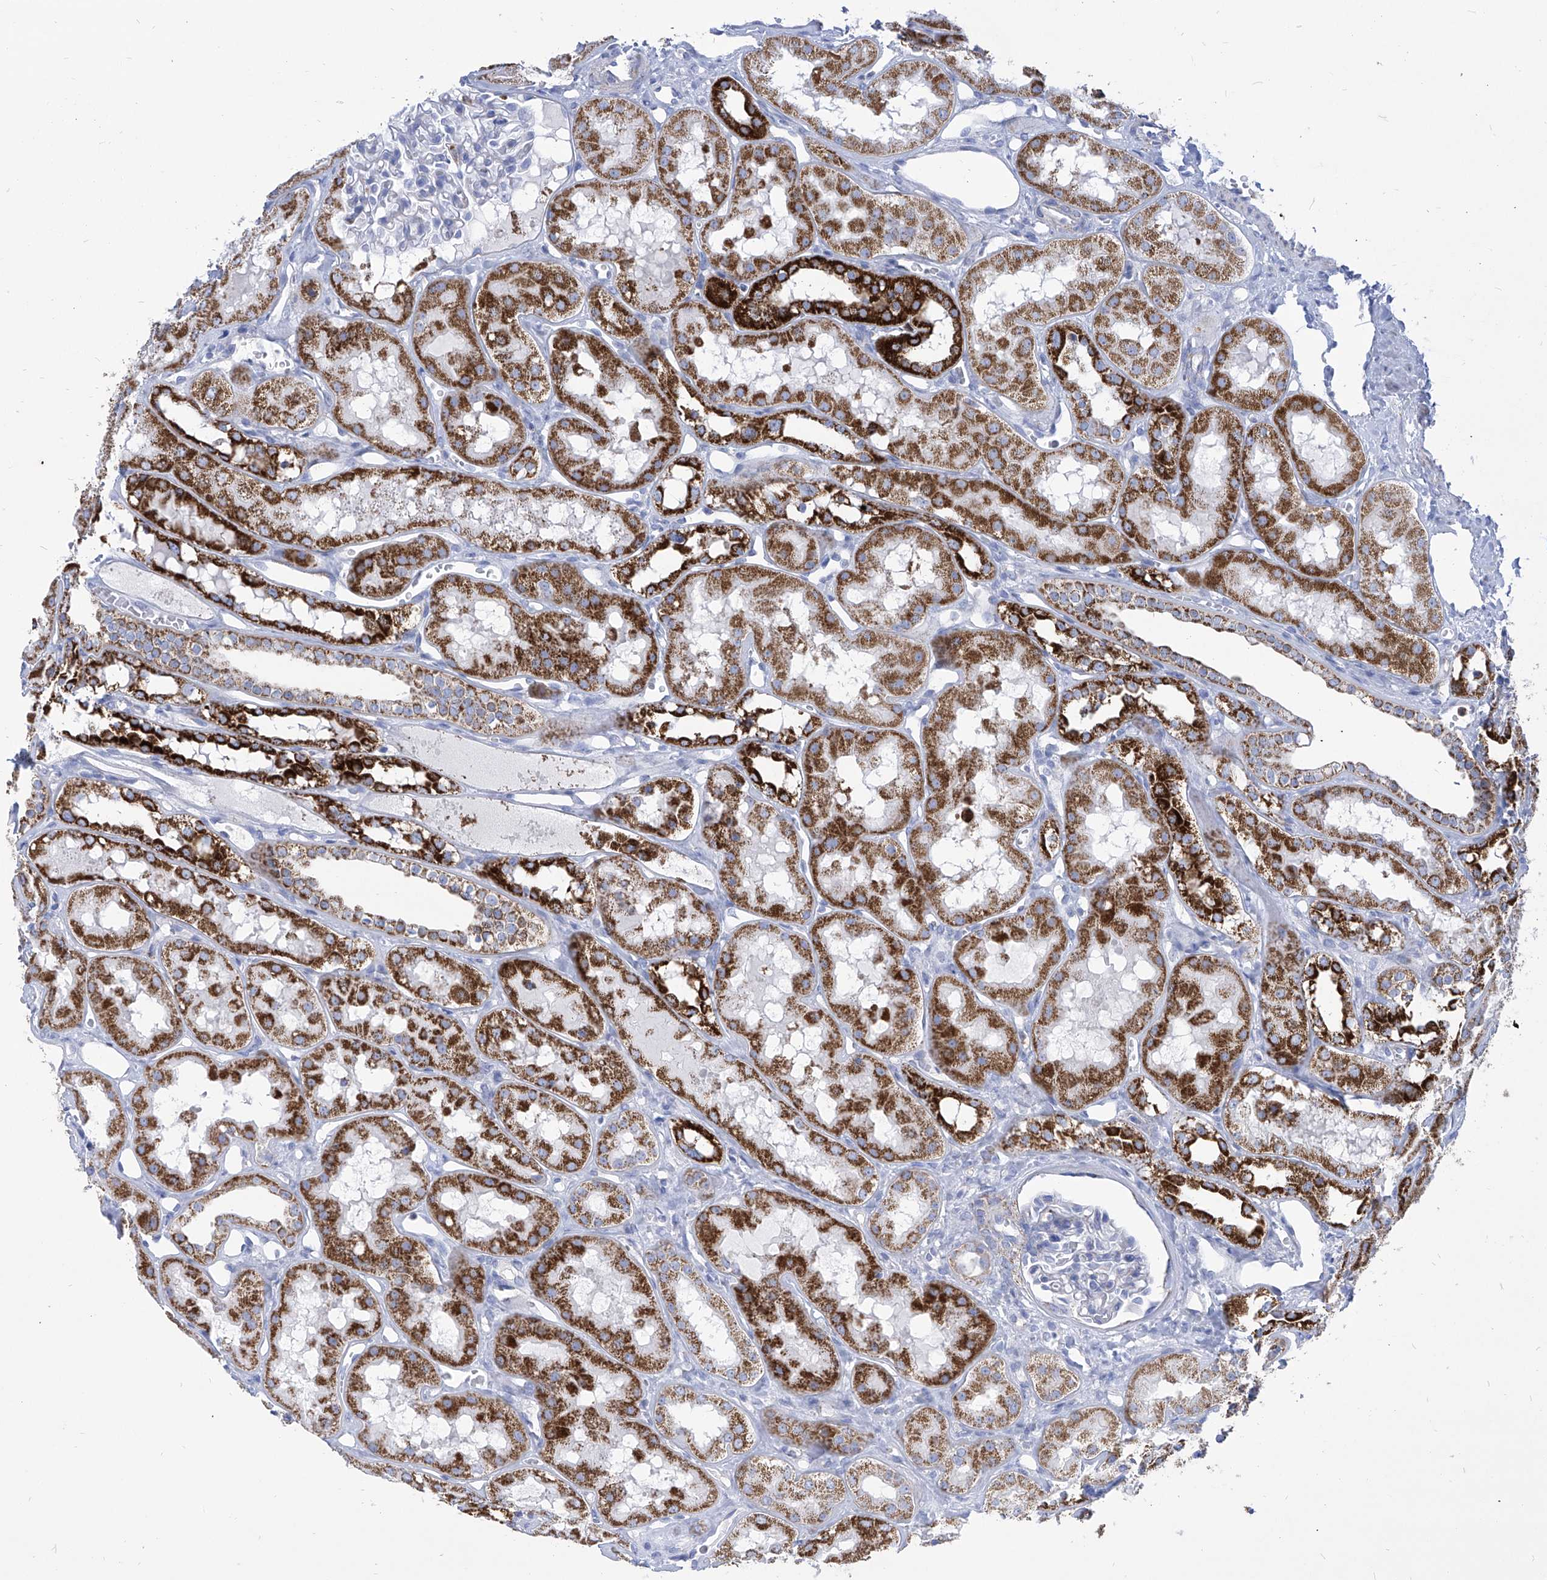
{"staining": {"intensity": "negative", "quantity": "none", "location": "none"}, "tissue": "kidney", "cell_type": "Cells in glomeruli", "image_type": "normal", "snomed": [{"axis": "morphology", "description": "Normal tissue, NOS"}, {"axis": "topography", "description": "Kidney"}], "caption": "This micrograph is of benign kidney stained with IHC to label a protein in brown with the nuclei are counter-stained blue. There is no staining in cells in glomeruli.", "gene": "COQ3", "patient": {"sex": "male", "age": 16}}